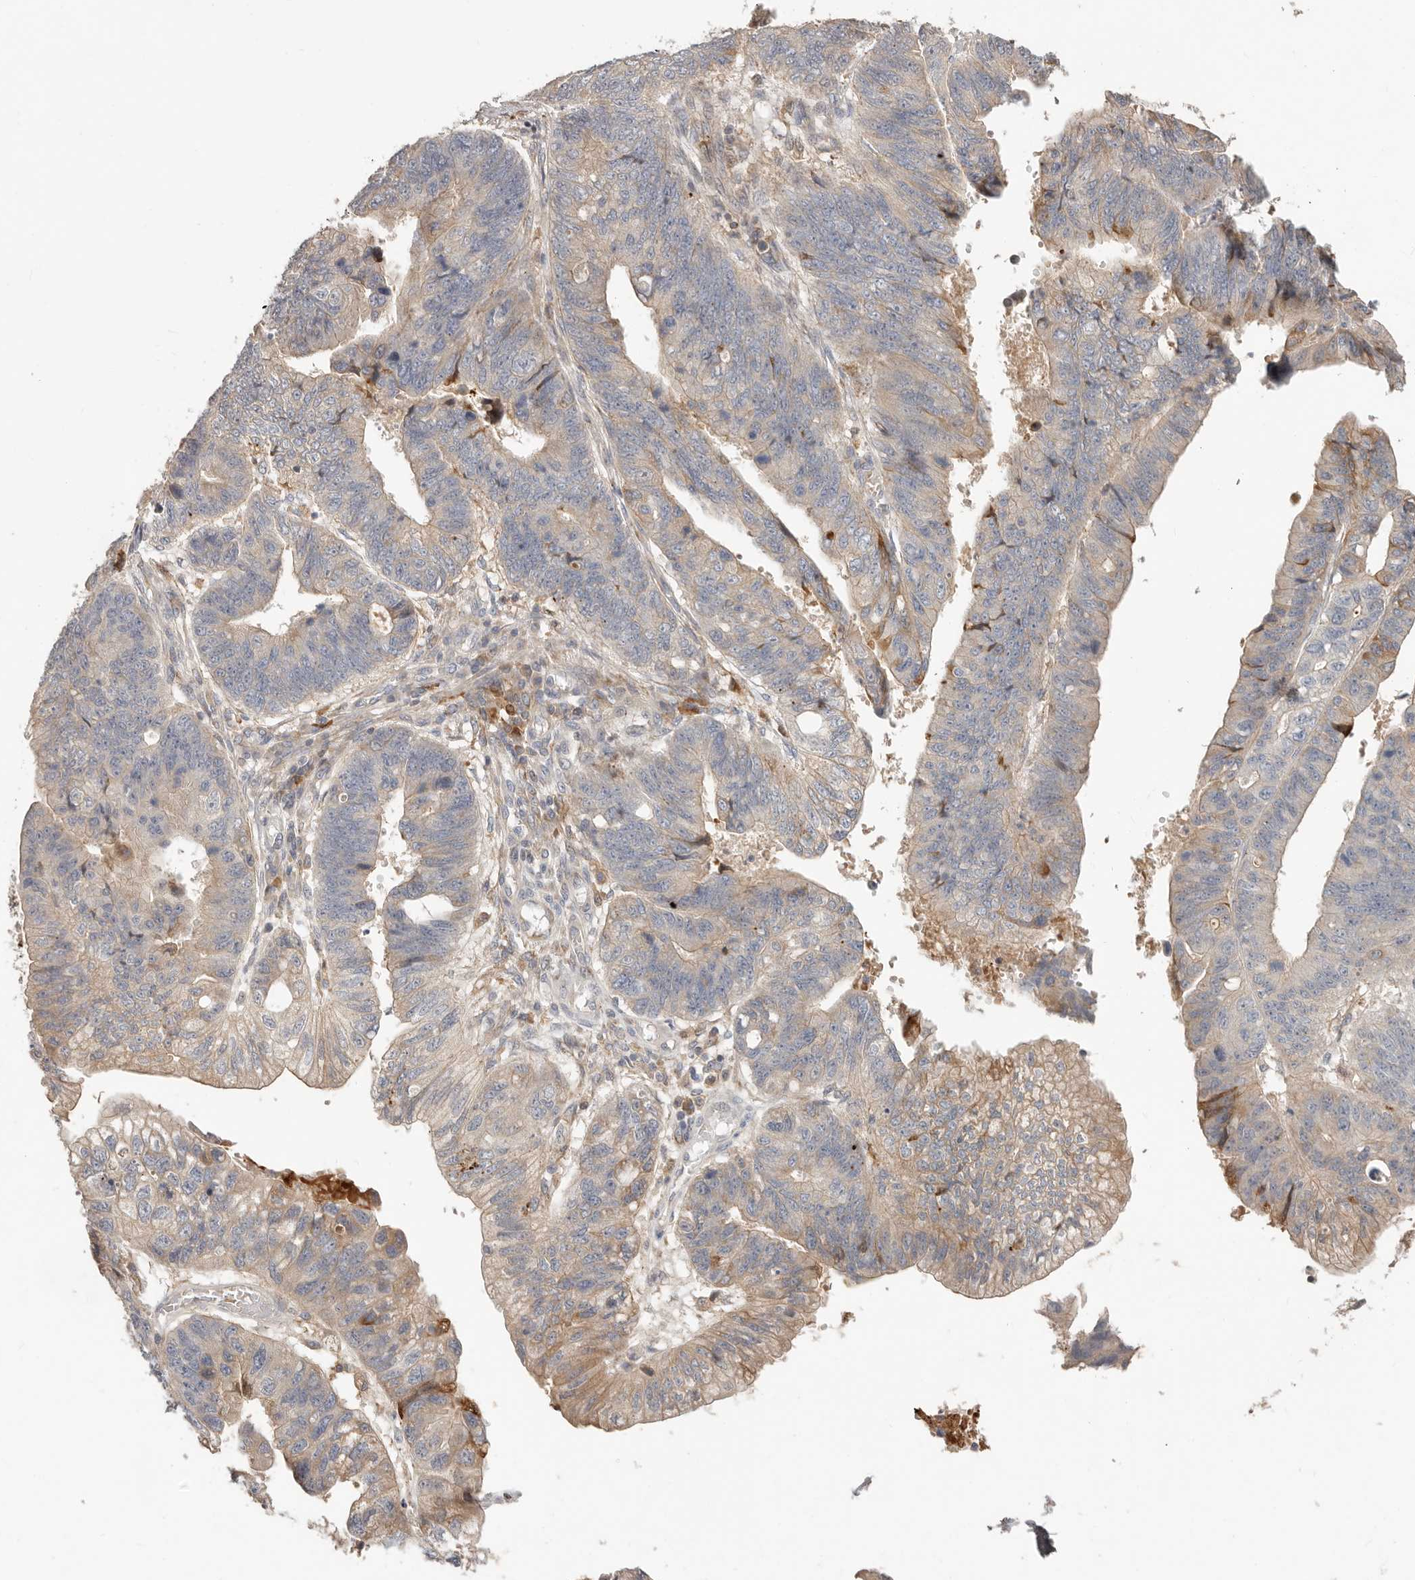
{"staining": {"intensity": "moderate", "quantity": "<25%", "location": "cytoplasmic/membranous"}, "tissue": "stomach cancer", "cell_type": "Tumor cells", "image_type": "cancer", "snomed": [{"axis": "morphology", "description": "Adenocarcinoma, NOS"}, {"axis": "topography", "description": "Stomach"}], "caption": "This histopathology image reveals immunohistochemistry (IHC) staining of human stomach cancer, with low moderate cytoplasmic/membranous expression in approximately <25% of tumor cells.", "gene": "MTFR2", "patient": {"sex": "male", "age": 59}}